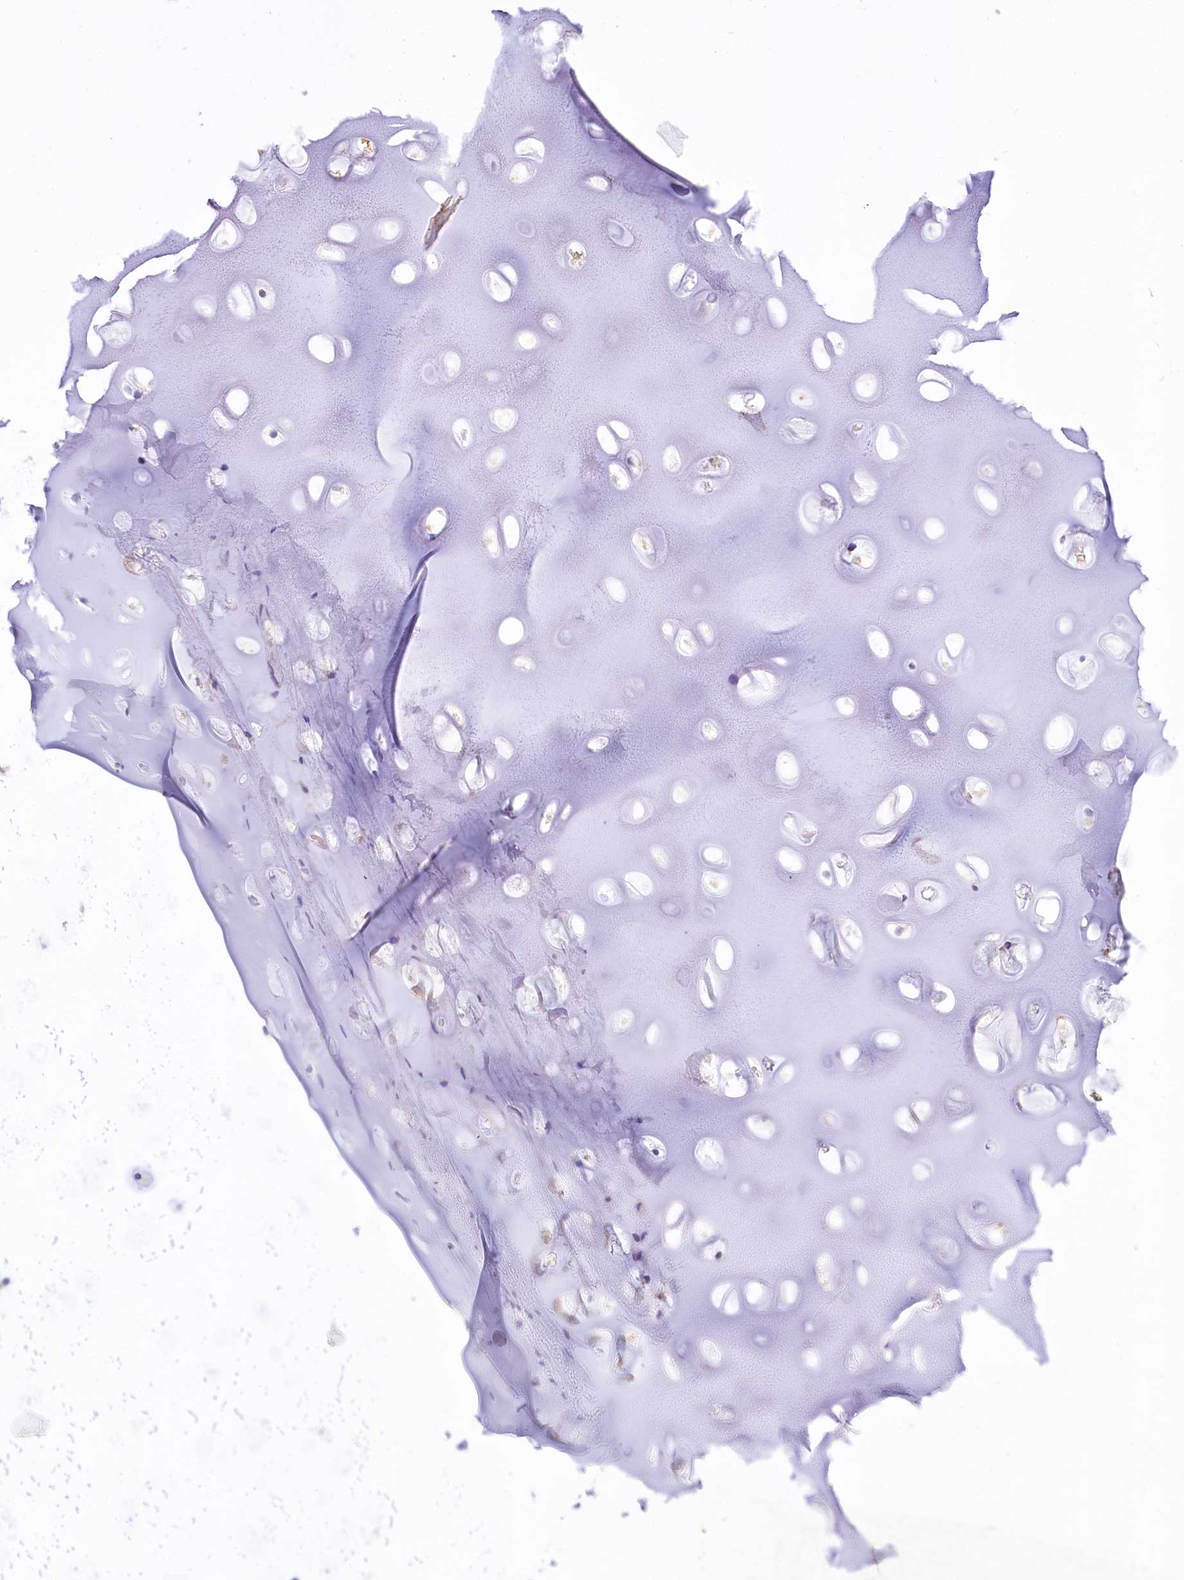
{"staining": {"intensity": "weak", "quantity": ">75%", "location": "cytoplasmic/membranous"}, "tissue": "adipose tissue", "cell_type": "Adipocytes", "image_type": "normal", "snomed": [{"axis": "morphology", "description": "Normal tissue, NOS"}, {"axis": "topography", "description": "Lymph node"}, {"axis": "topography", "description": "Bronchus"}], "caption": "Adipocytes reveal low levels of weak cytoplasmic/membranous staining in about >75% of cells in unremarkable human adipose tissue.", "gene": "CEP295", "patient": {"sex": "male", "age": 63}}